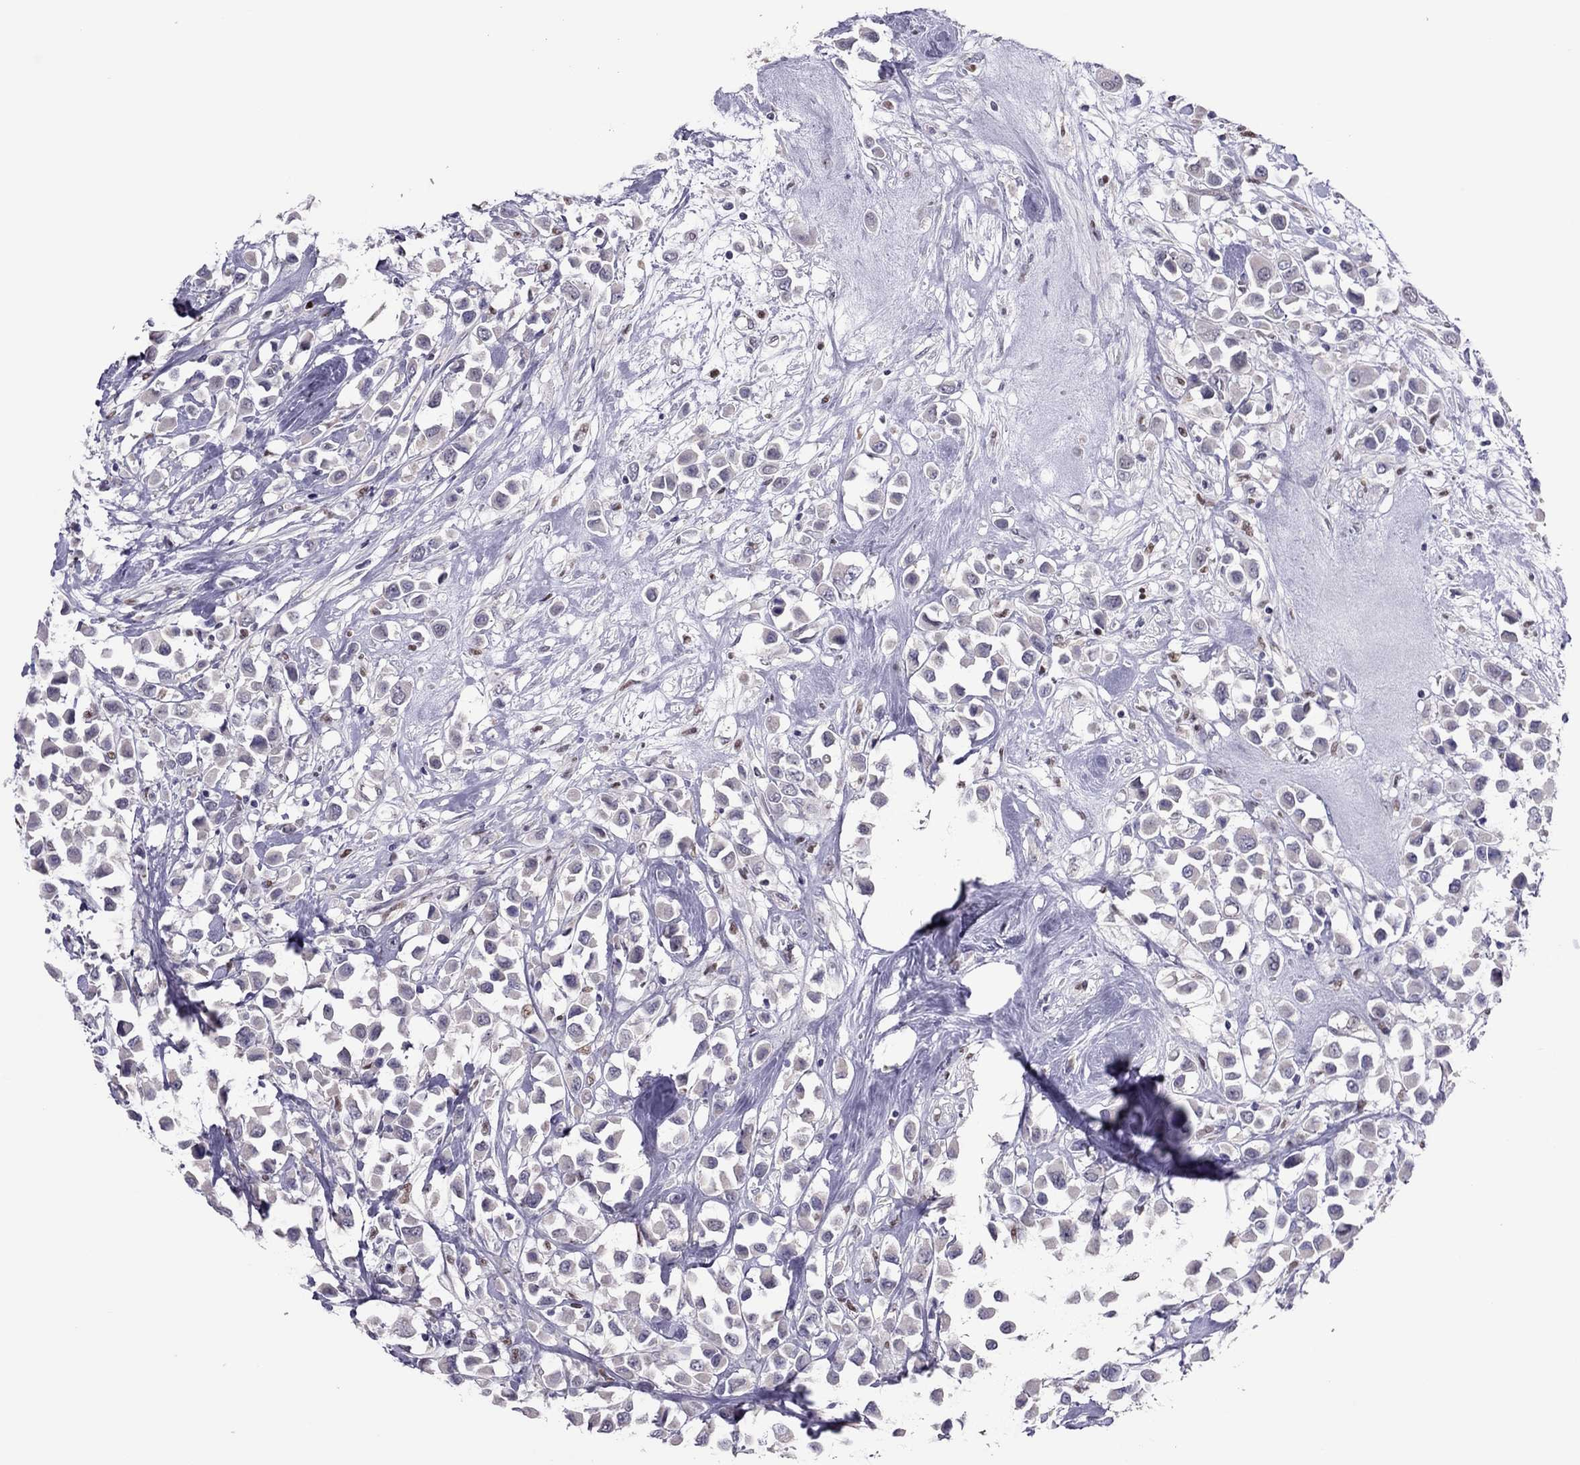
{"staining": {"intensity": "negative", "quantity": "none", "location": "none"}, "tissue": "breast cancer", "cell_type": "Tumor cells", "image_type": "cancer", "snomed": [{"axis": "morphology", "description": "Duct carcinoma"}, {"axis": "topography", "description": "Breast"}], "caption": "Image shows no protein positivity in tumor cells of breast infiltrating ductal carcinoma tissue.", "gene": "SPINT3", "patient": {"sex": "female", "age": 61}}